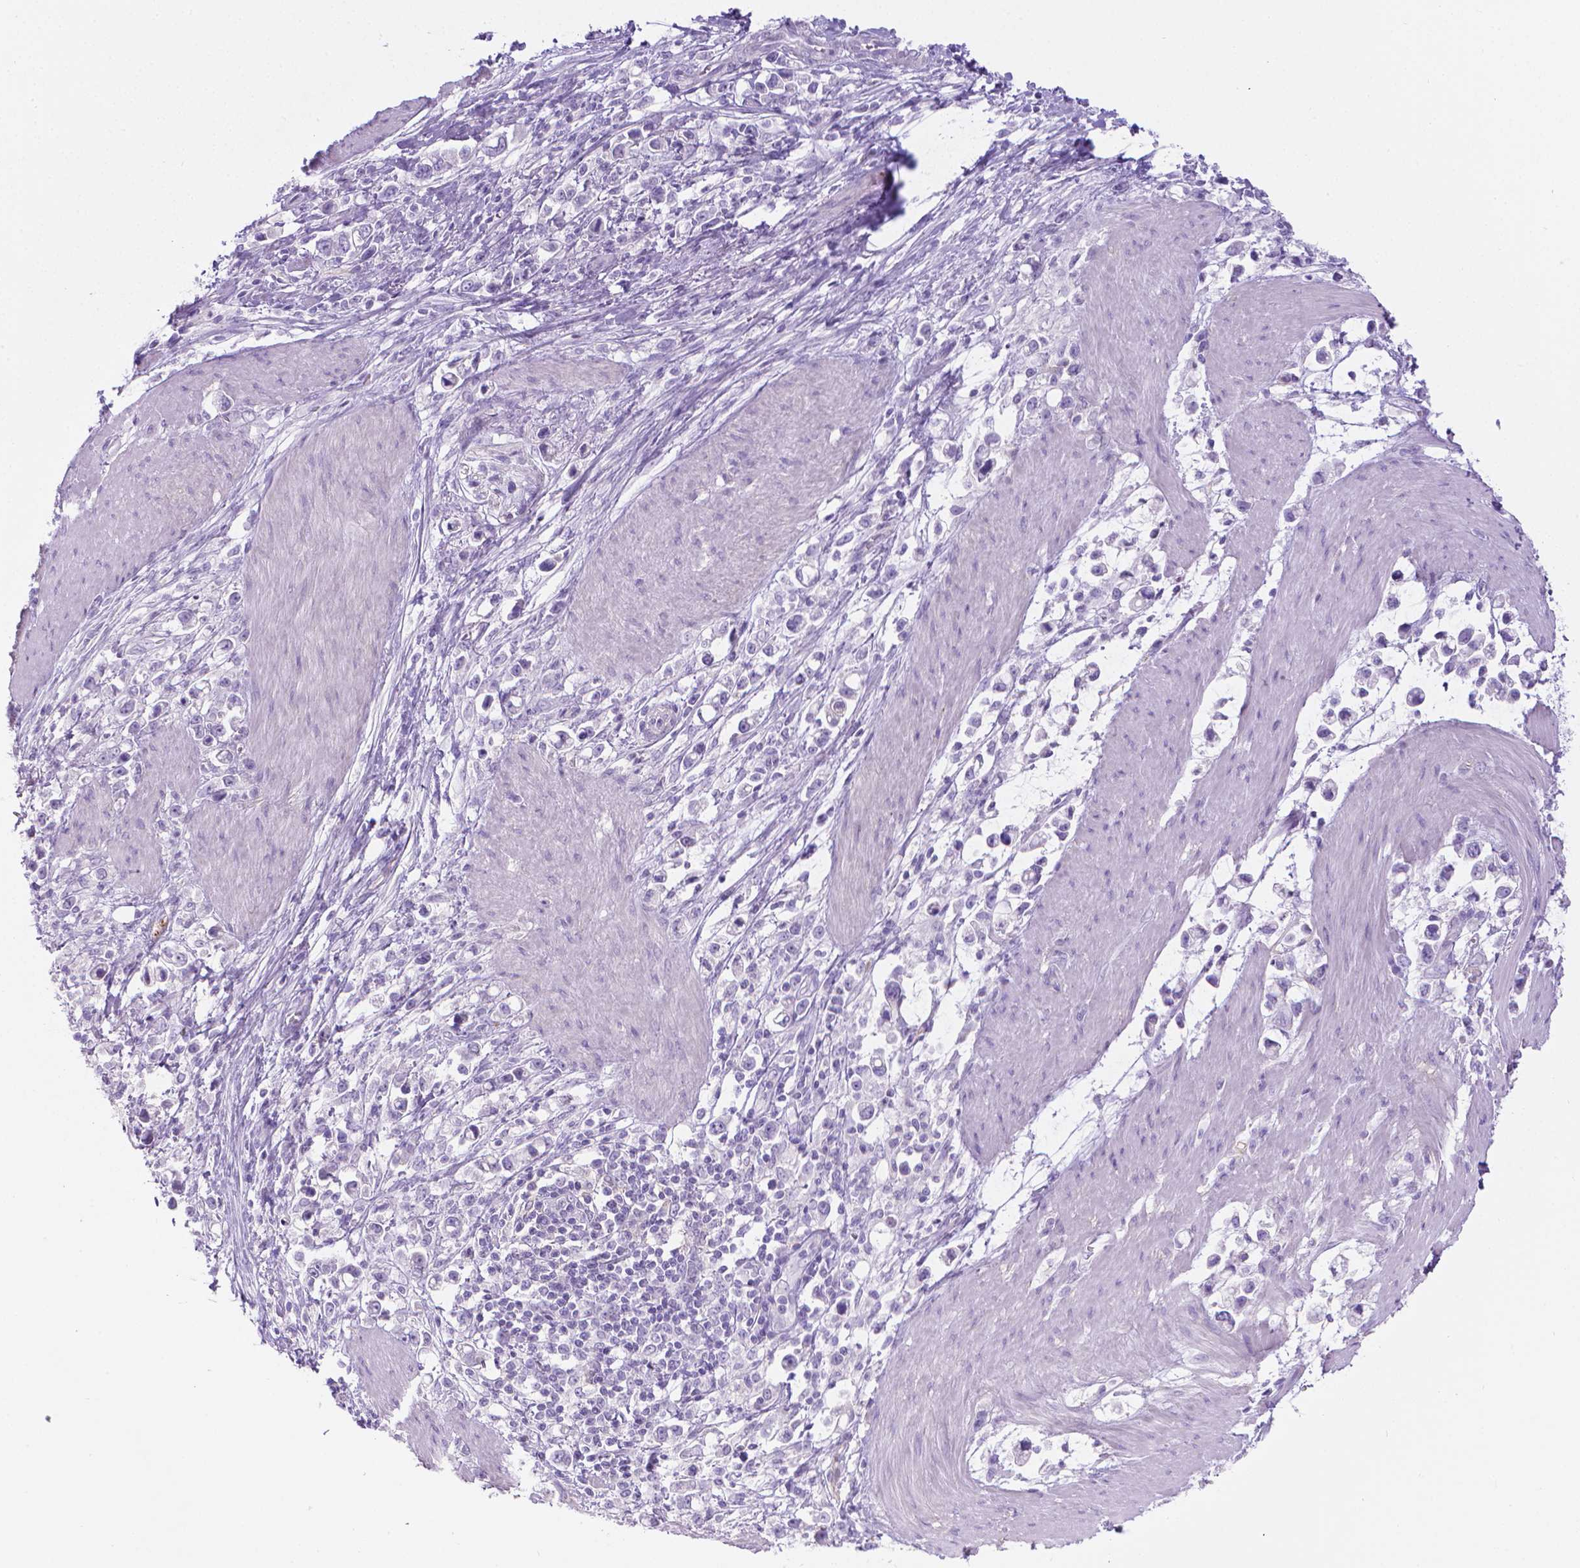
{"staining": {"intensity": "negative", "quantity": "none", "location": "none"}, "tissue": "stomach cancer", "cell_type": "Tumor cells", "image_type": "cancer", "snomed": [{"axis": "morphology", "description": "Adenocarcinoma, NOS"}, {"axis": "topography", "description": "Stomach"}], "caption": "Adenocarcinoma (stomach) was stained to show a protein in brown. There is no significant staining in tumor cells.", "gene": "SPAG6", "patient": {"sex": "male", "age": 63}}